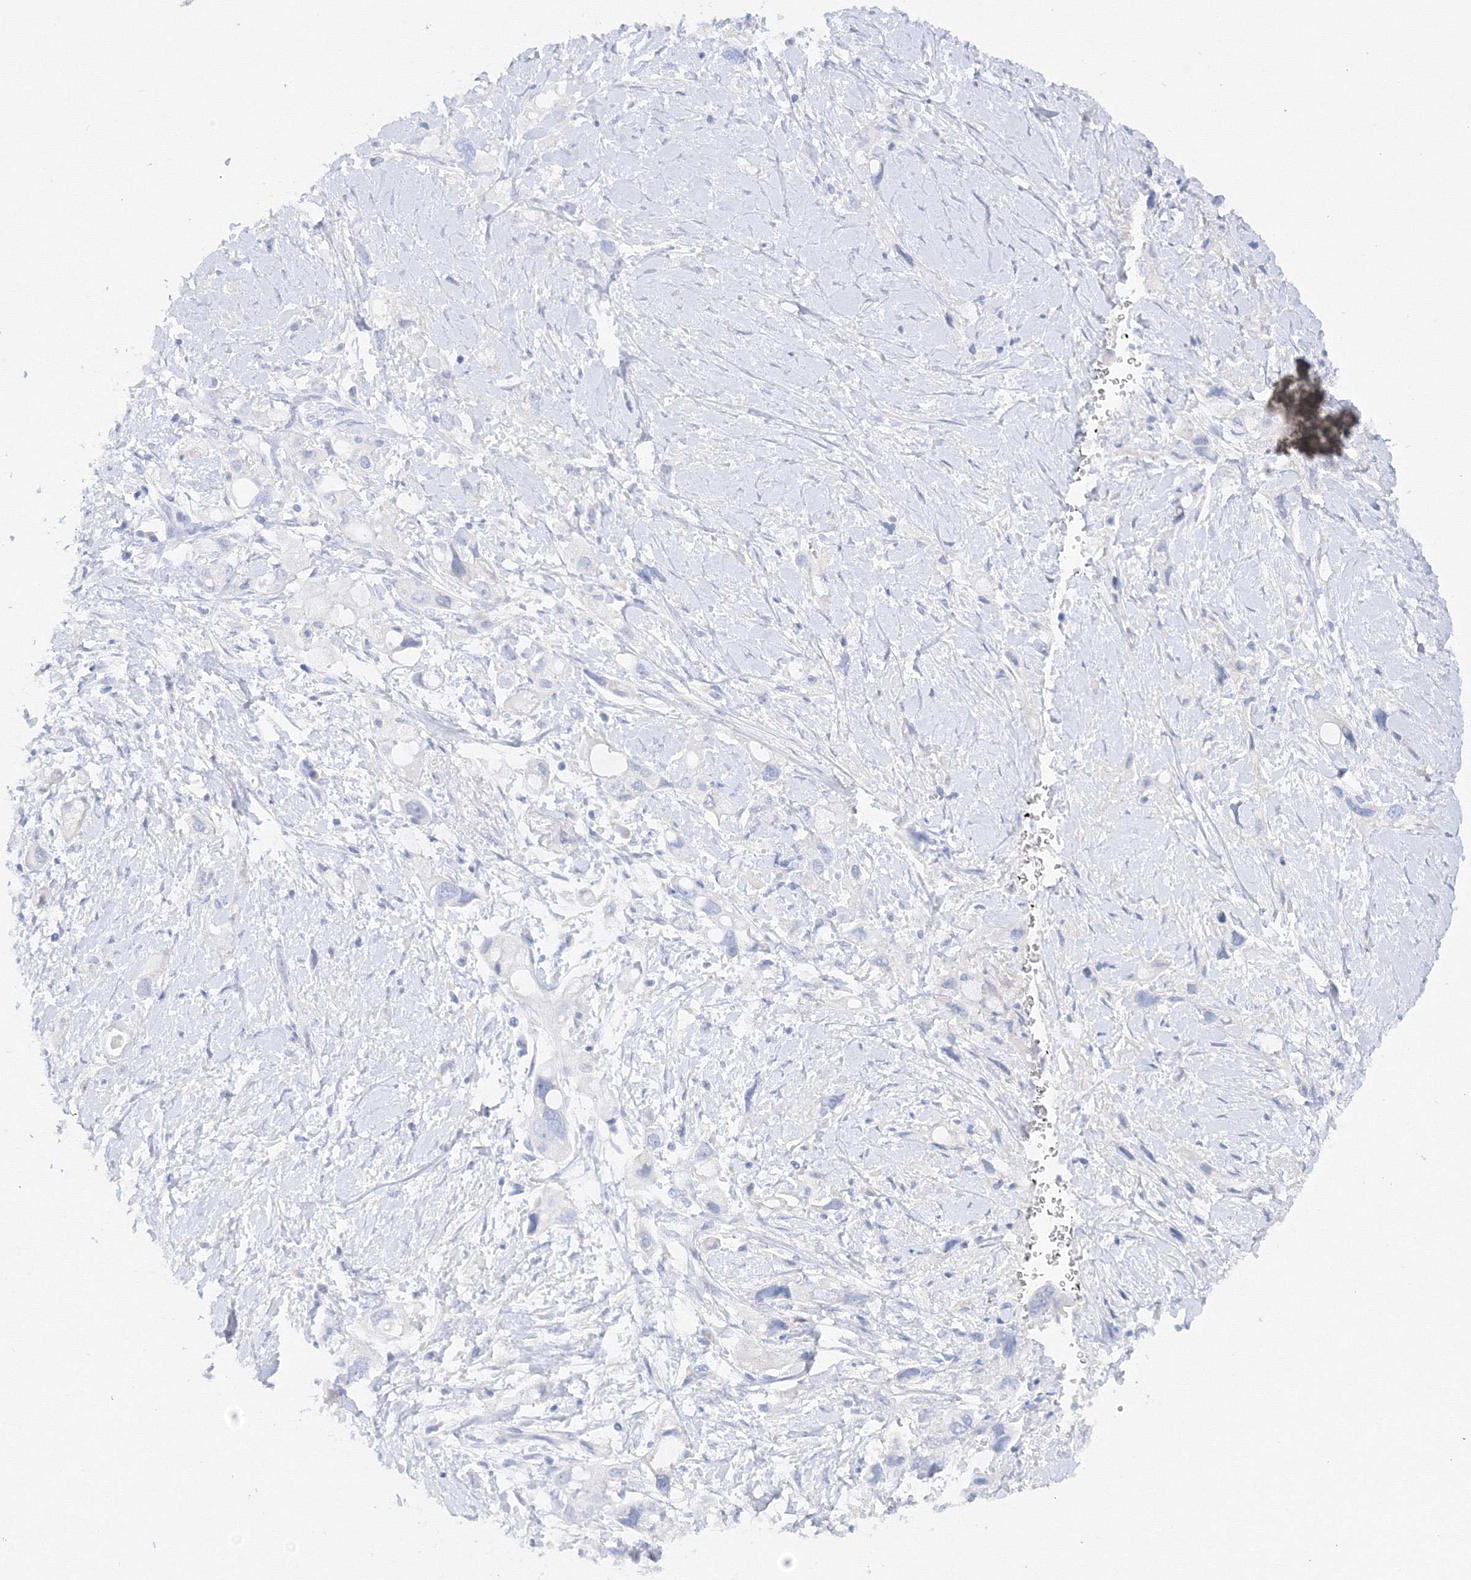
{"staining": {"intensity": "negative", "quantity": "none", "location": "none"}, "tissue": "pancreatic cancer", "cell_type": "Tumor cells", "image_type": "cancer", "snomed": [{"axis": "morphology", "description": "Adenocarcinoma, NOS"}, {"axis": "topography", "description": "Pancreas"}], "caption": "This is an immunohistochemistry (IHC) histopathology image of pancreatic adenocarcinoma. There is no staining in tumor cells.", "gene": "TAMM41", "patient": {"sex": "female", "age": 56}}